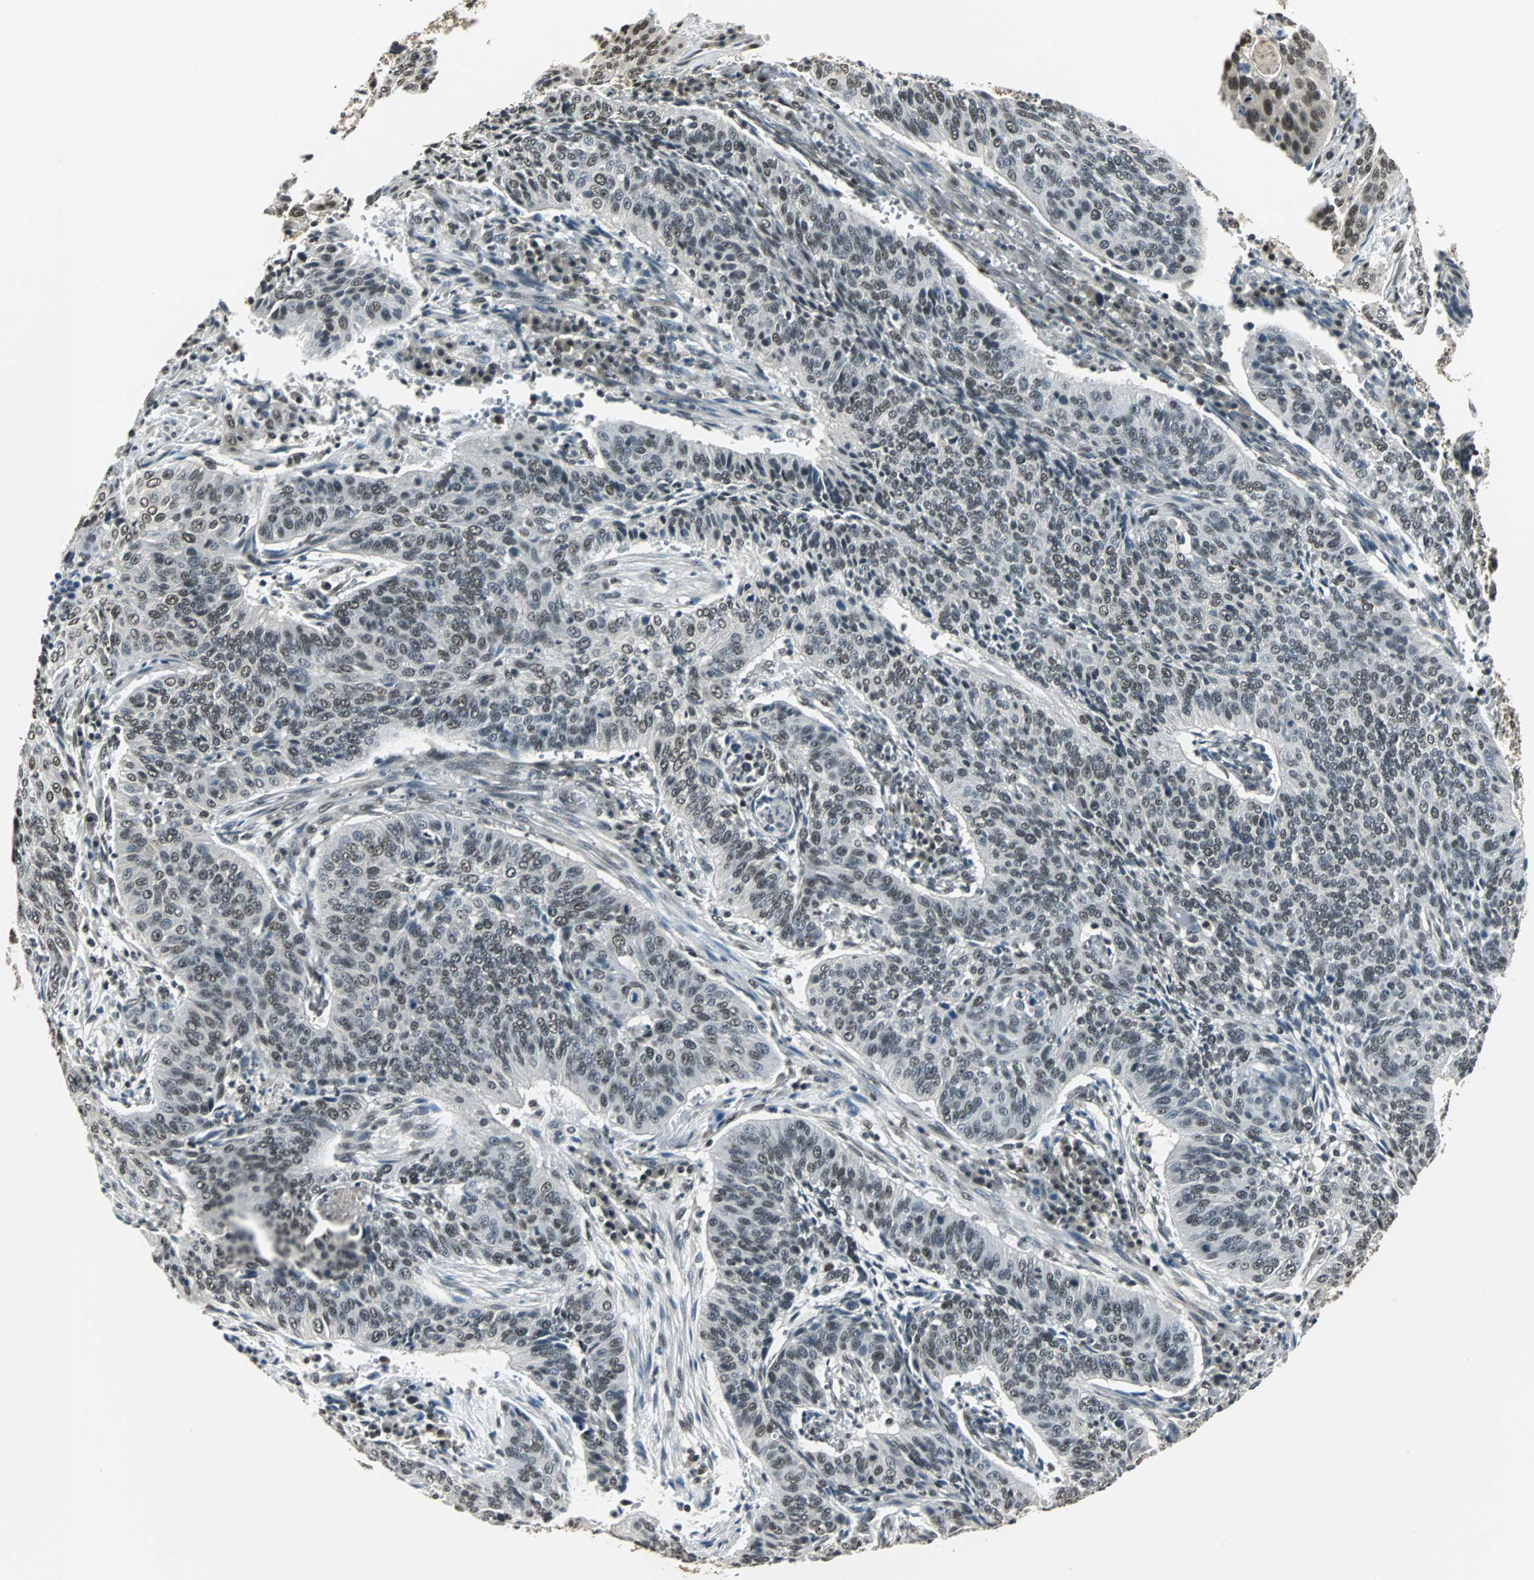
{"staining": {"intensity": "moderate", "quantity": "25%-75%", "location": "nuclear"}, "tissue": "cervical cancer", "cell_type": "Tumor cells", "image_type": "cancer", "snomed": [{"axis": "morphology", "description": "Squamous cell carcinoma, NOS"}, {"axis": "topography", "description": "Cervix"}], "caption": "Approximately 25%-75% of tumor cells in cervical squamous cell carcinoma show moderate nuclear protein staining as visualized by brown immunohistochemical staining.", "gene": "RBM14", "patient": {"sex": "female", "age": 39}}